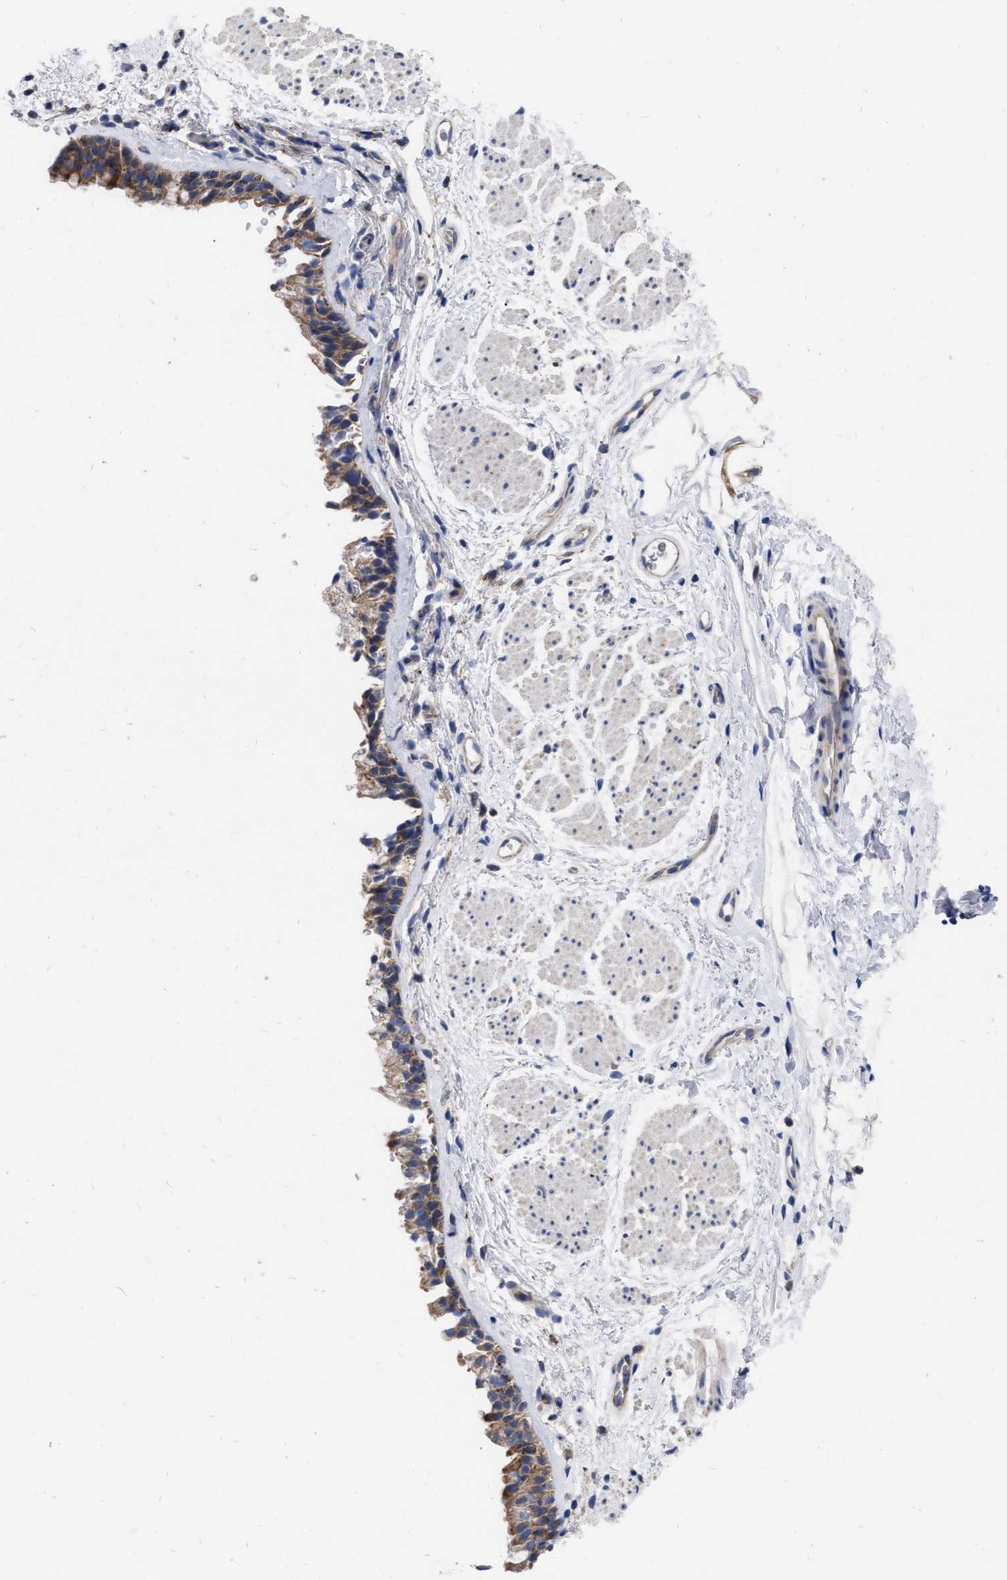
{"staining": {"intensity": "moderate", "quantity": ">75%", "location": "cytoplasmic/membranous"}, "tissue": "bronchus", "cell_type": "Respiratory epithelial cells", "image_type": "normal", "snomed": [{"axis": "morphology", "description": "Normal tissue, NOS"}, {"axis": "topography", "description": "Cartilage tissue"}, {"axis": "topography", "description": "Bronchus"}], "caption": "Immunohistochemistry photomicrograph of unremarkable bronchus: bronchus stained using immunohistochemistry (IHC) reveals medium levels of moderate protein expression localized specifically in the cytoplasmic/membranous of respiratory epithelial cells, appearing as a cytoplasmic/membranous brown color.", "gene": "CDKN2C", "patient": {"sex": "female", "age": 53}}